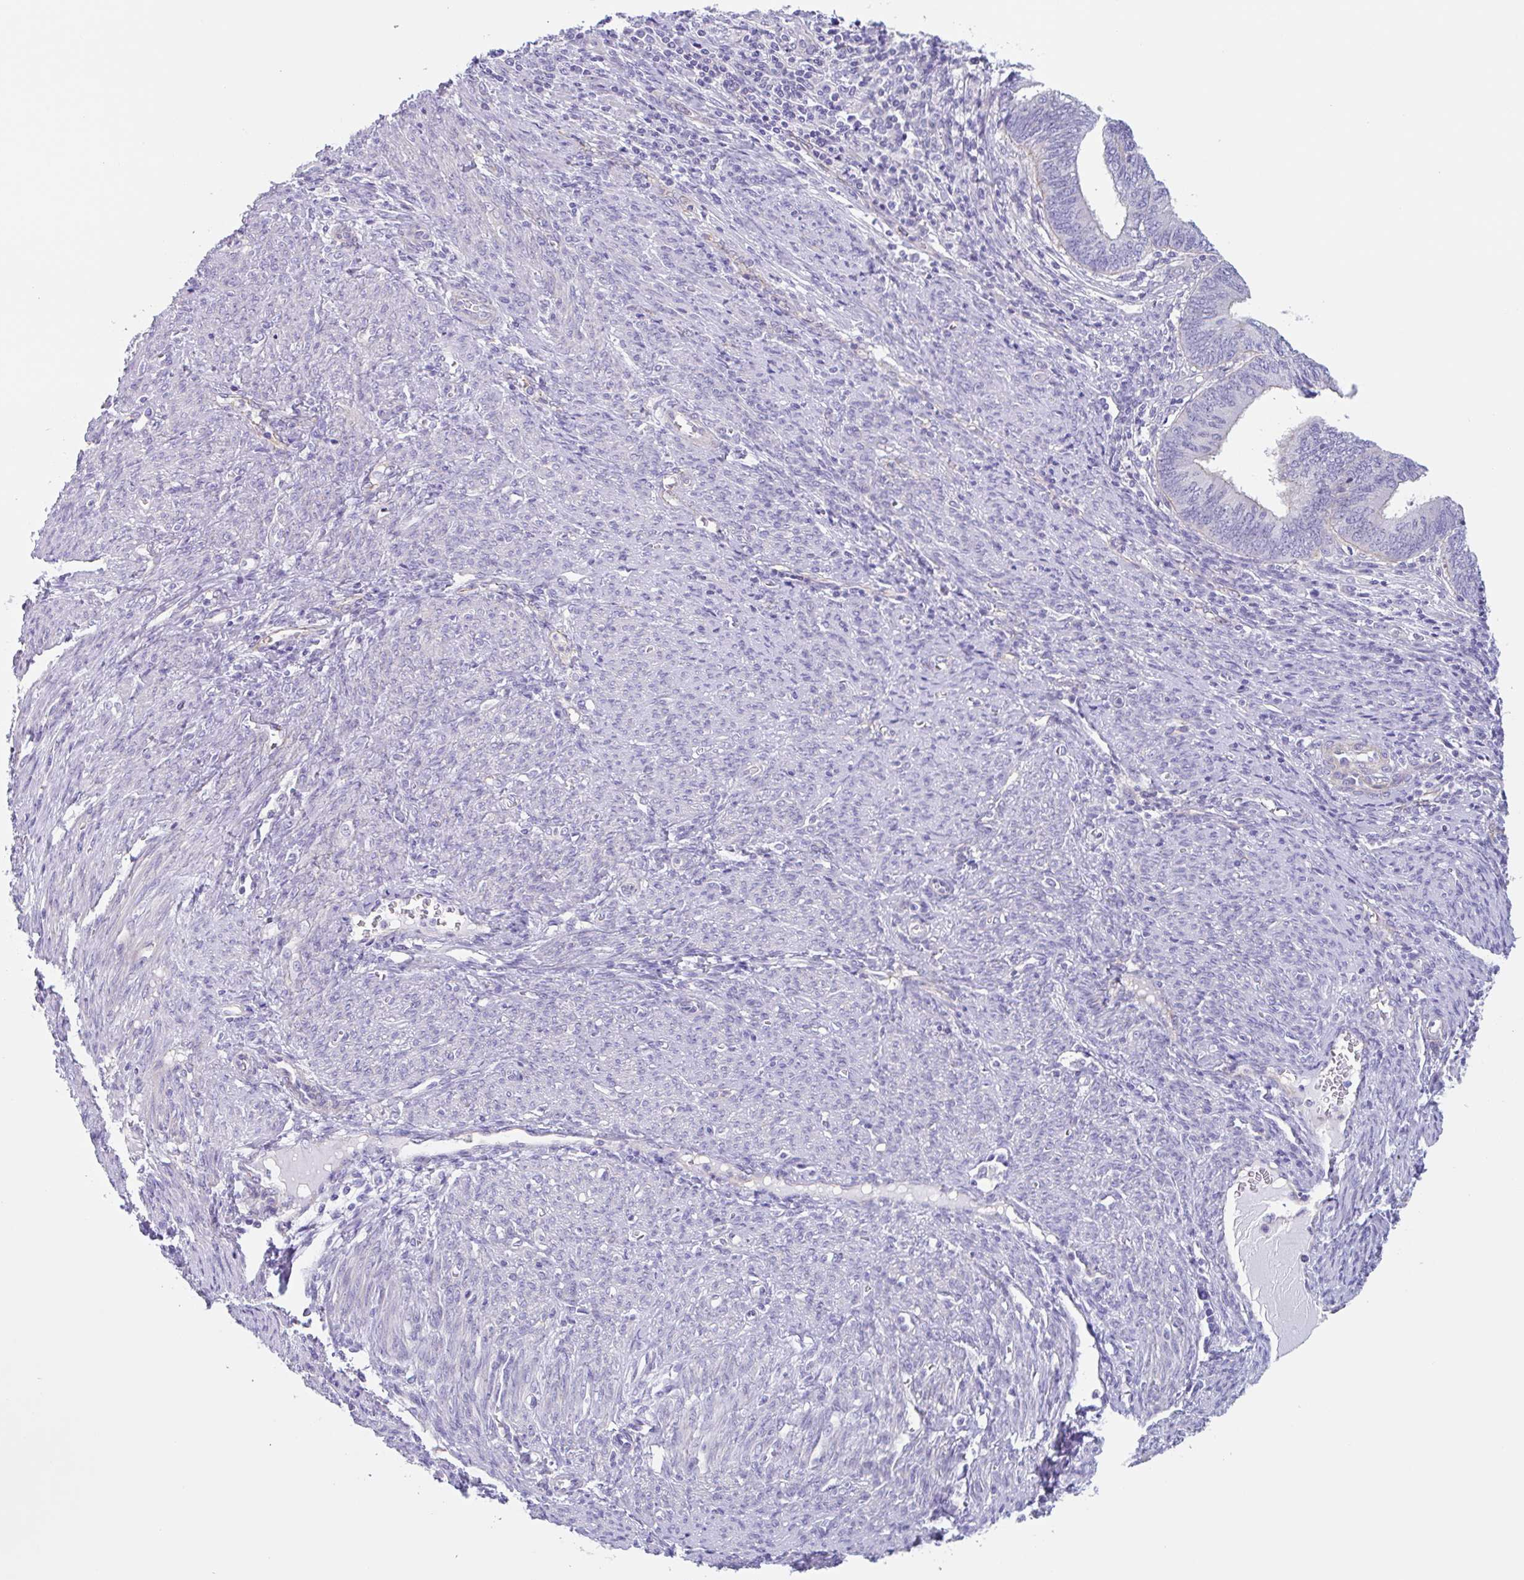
{"staining": {"intensity": "negative", "quantity": "none", "location": "none"}, "tissue": "endometrial cancer", "cell_type": "Tumor cells", "image_type": "cancer", "snomed": [{"axis": "morphology", "description": "Adenocarcinoma, NOS"}, {"axis": "topography", "description": "Uterus"}, {"axis": "topography", "description": "Endometrium"}], "caption": "Endometrial cancer was stained to show a protein in brown. There is no significant positivity in tumor cells.", "gene": "LENG9", "patient": {"sex": "female", "age": 70}}